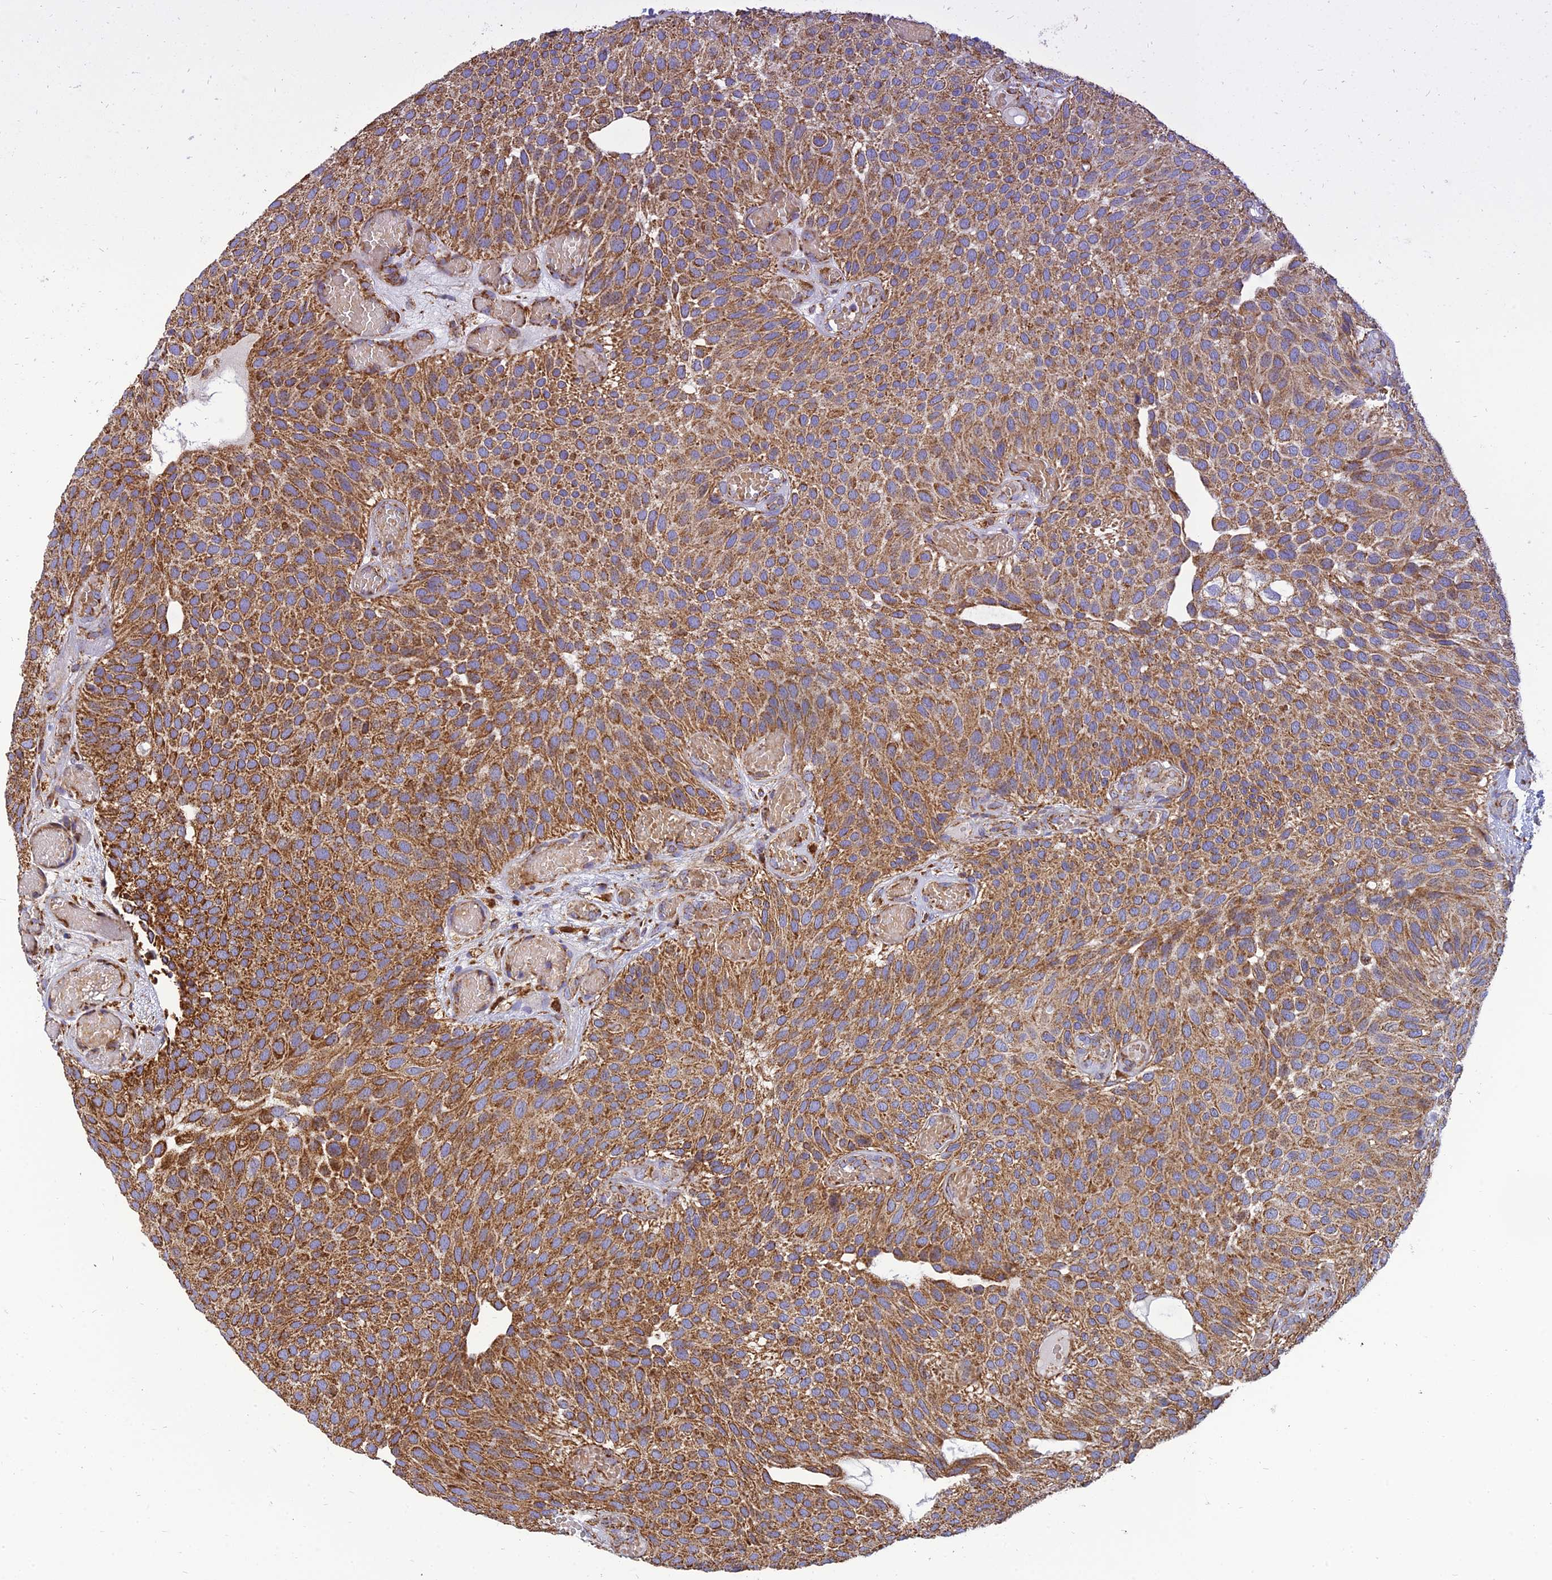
{"staining": {"intensity": "strong", "quantity": ">75%", "location": "cytoplasmic/membranous"}, "tissue": "urothelial cancer", "cell_type": "Tumor cells", "image_type": "cancer", "snomed": [{"axis": "morphology", "description": "Urothelial carcinoma, Low grade"}, {"axis": "topography", "description": "Urinary bladder"}], "caption": "A brown stain shows strong cytoplasmic/membranous staining of a protein in low-grade urothelial carcinoma tumor cells. (brown staining indicates protein expression, while blue staining denotes nuclei).", "gene": "THUMPD2", "patient": {"sex": "male", "age": 89}}